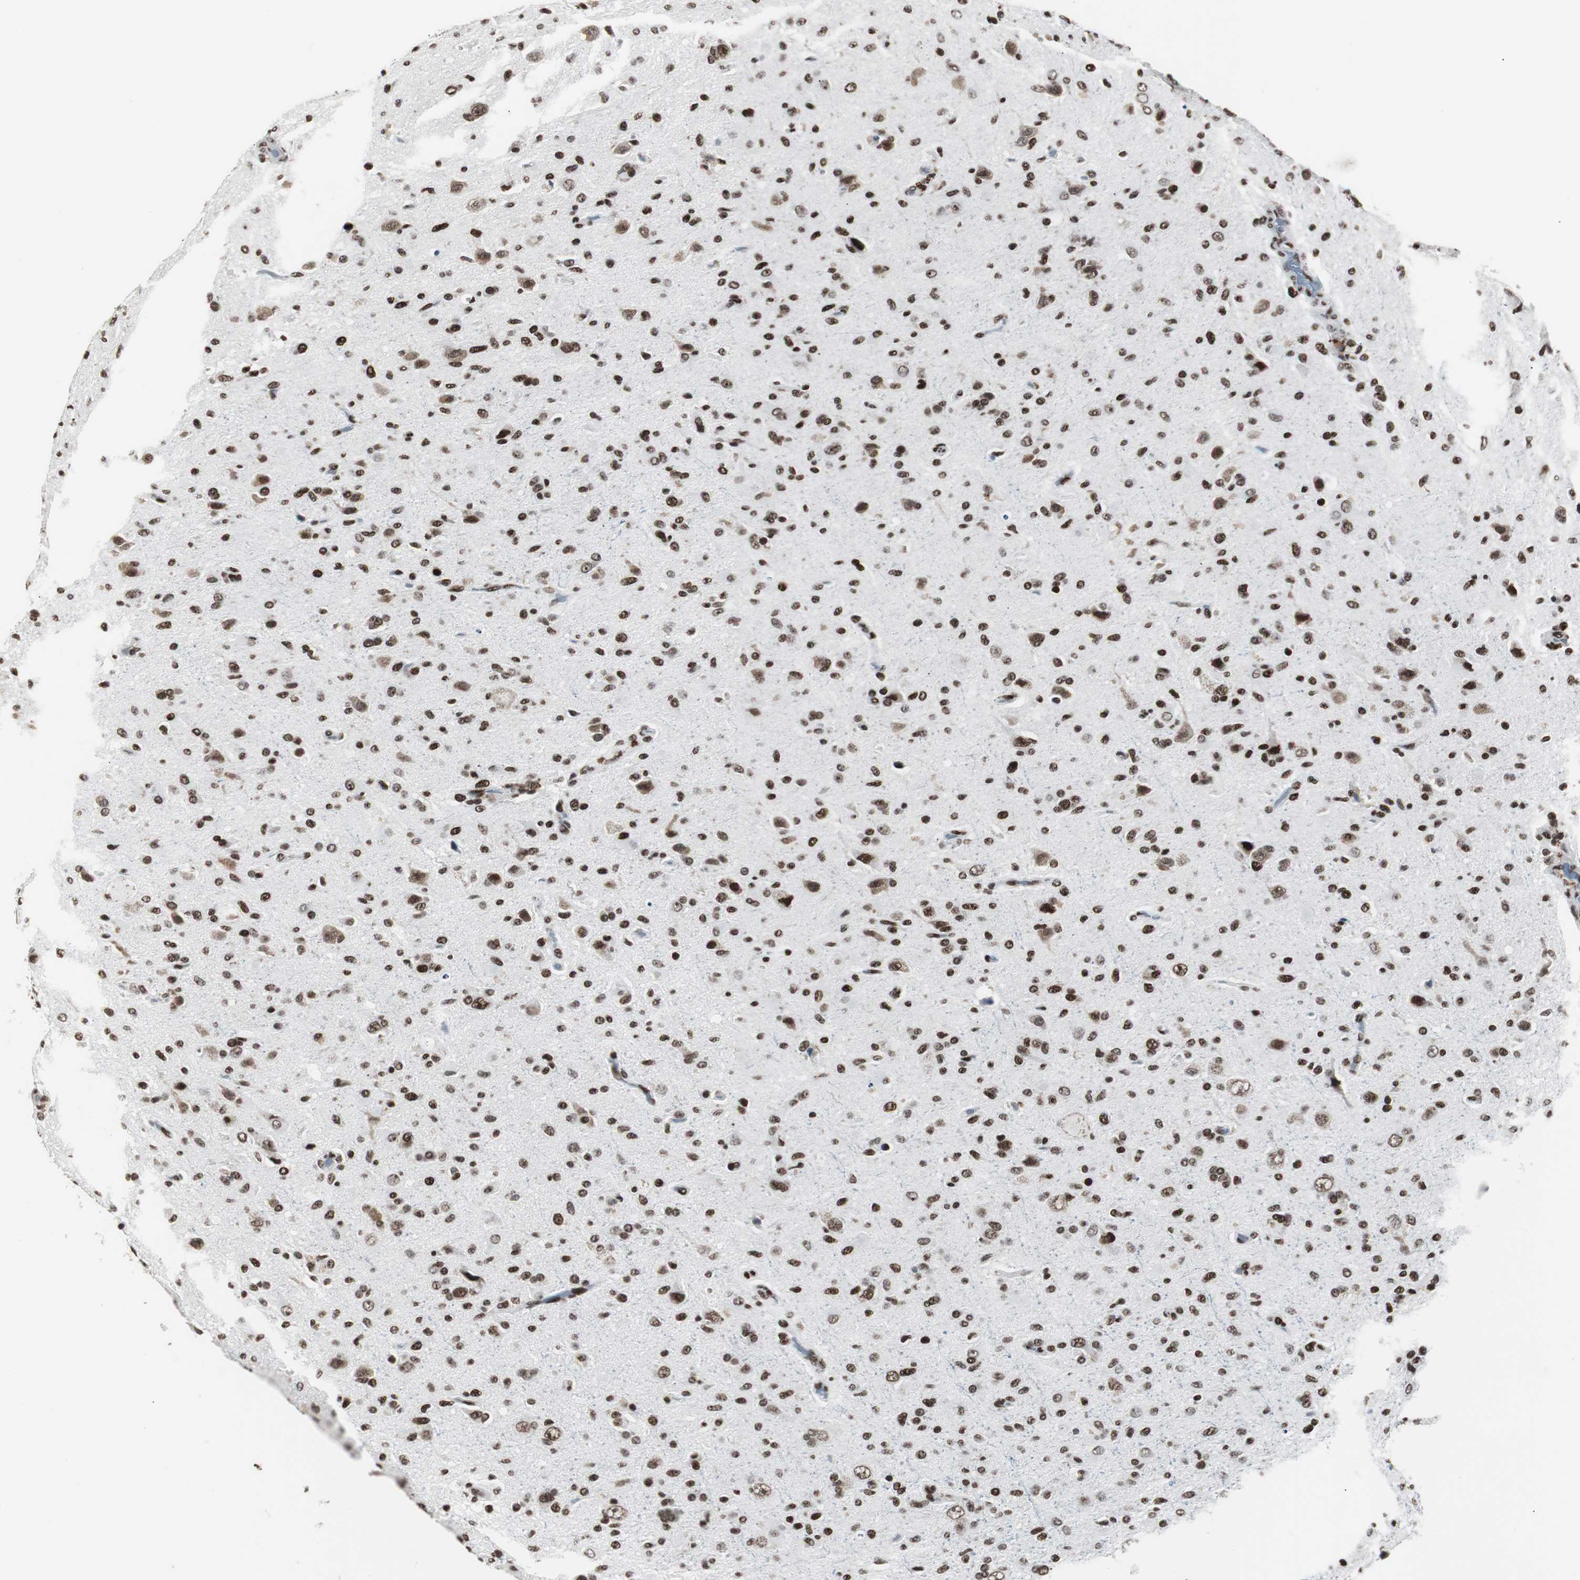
{"staining": {"intensity": "strong", "quantity": ">75%", "location": "nuclear"}, "tissue": "glioma", "cell_type": "Tumor cells", "image_type": "cancer", "snomed": [{"axis": "morphology", "description": "Glioma, malignant, High grade"}, {"axis": "topography", "description": "Brain"}], "caption": "Malignant high-grade glioma stained for a protein (brown) displays strong nuclear positive expression in about >75% of tumor cells.", "gene": "XRCC1", "patient": {"sex": "male", "age": 71}}